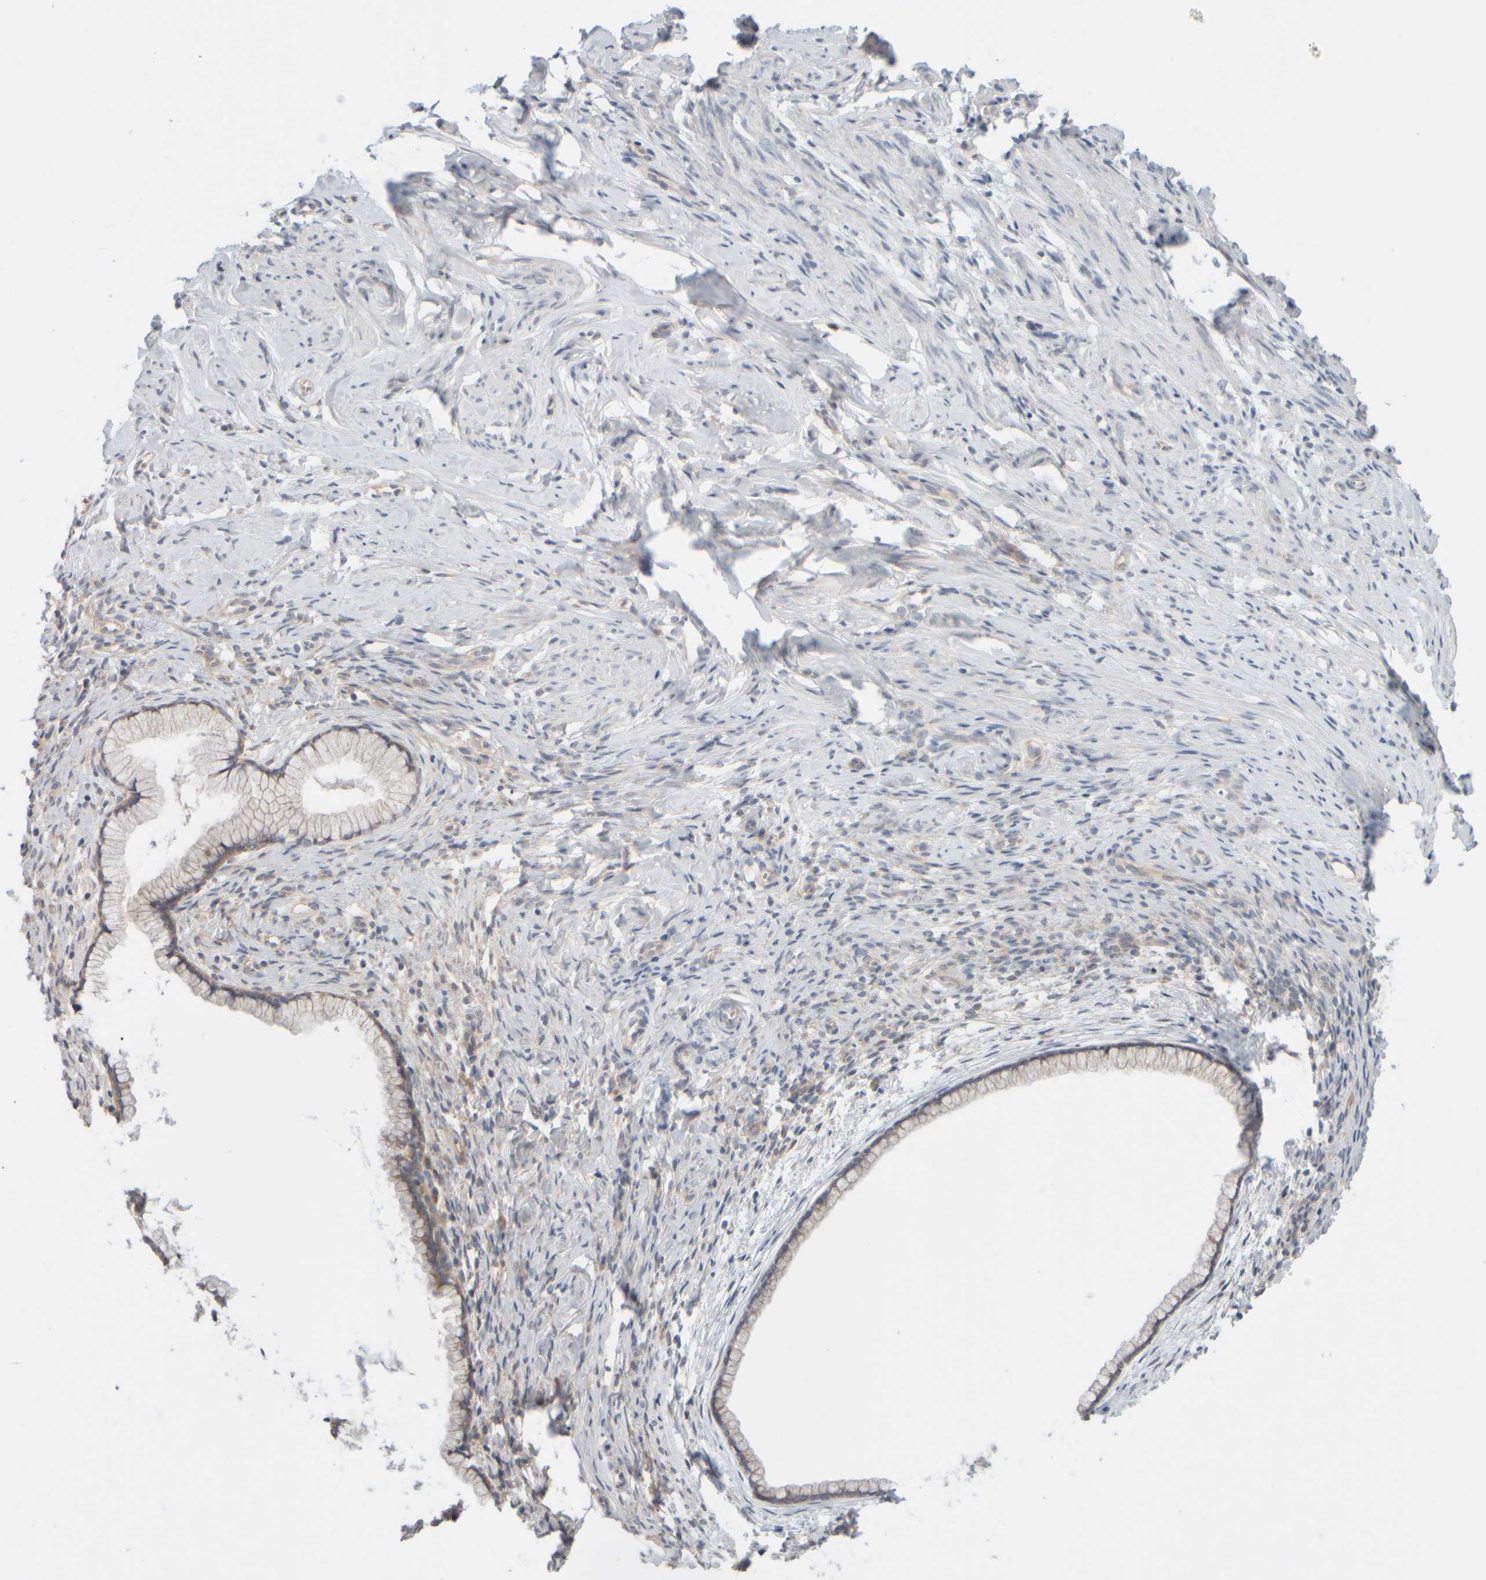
{"staining": {"intensity": "weak", "quantity": "25%-75%", "location": "cytoplasmic/membranous"}, "tissue": "cervix", "cell_type": "Glandular cells", "image_type": "normal", "snomed": [{"axis": "morphology", "description": "Normal tissue, NOS"}, {"axis": "topography", "description": "Cervix"}], "caption": "Immunohistochemistry (IHC) image of benign cervix: cervix stained using immunohistochemistry (IHC) demonstrates low levels of weak protein expression localized specifically in the cytoplasmic/membranous of glandular cells, appearing as a cytoplasmic/membranous brown color.", "gene": "GOPC", "patient": {"sex": "female", "age": 75}}